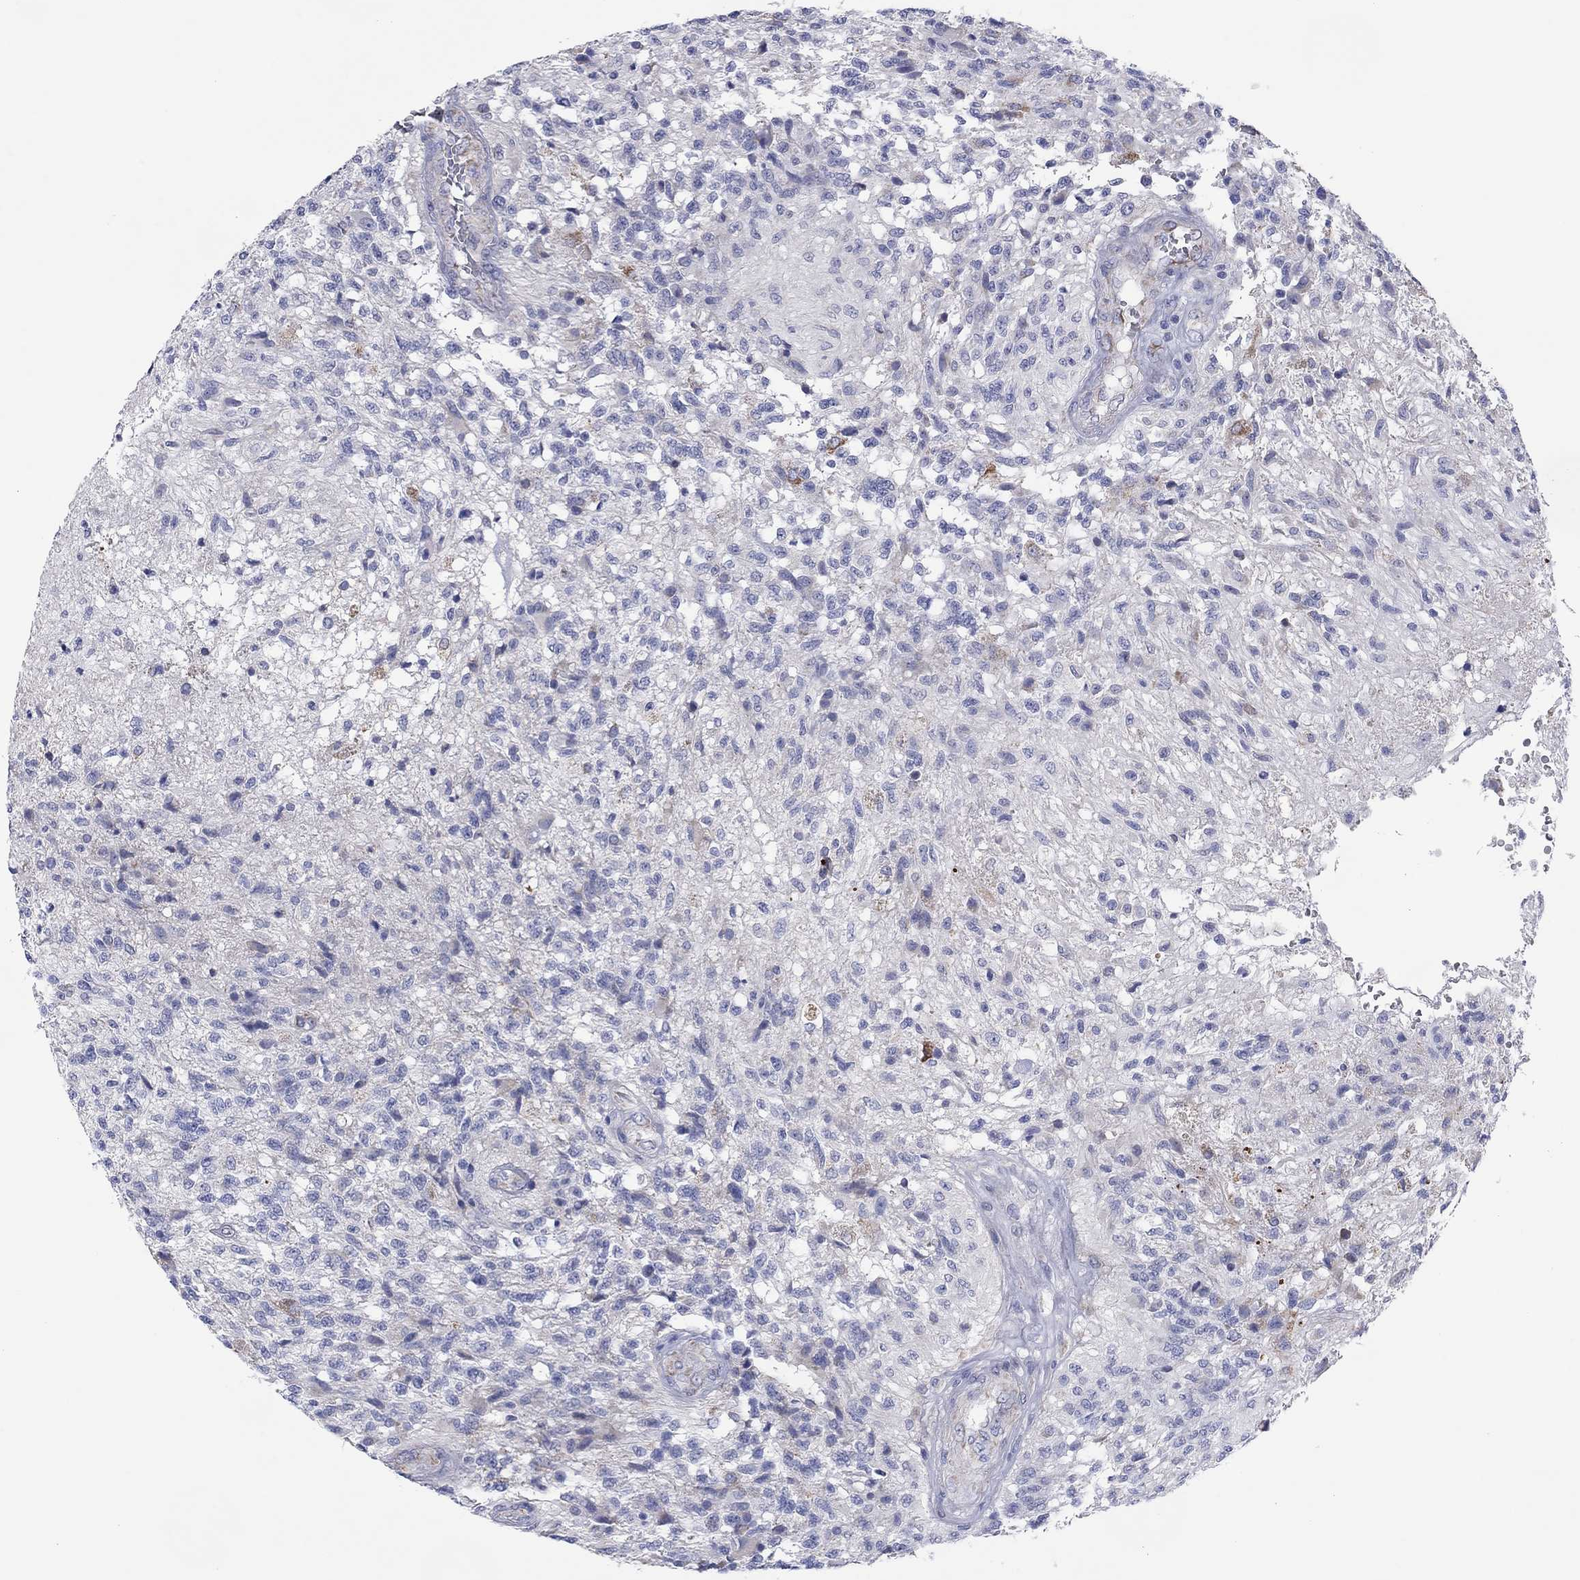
{"staining": {"intensity": "moderate", "quantity": "<25%", "location": "cytoplasmic/membranous"}, "tissue": "glioma", "cell_type": "Tumor cells", "image_type": "cancer", "snomed": [{"axis": "morphology", "description": "Glioma, malignant, High grade"}, {"axis": "topography", "description": "Brain"}], "caption": "Immunohistochemistry (DAB) staining of malignant glioma (high-grade) shows moderate cytoplasmic/membranous protein expression in about <25% of tumor cells.", "gene": "MGST3", "patient": {"sex": "male", "age": 56}}